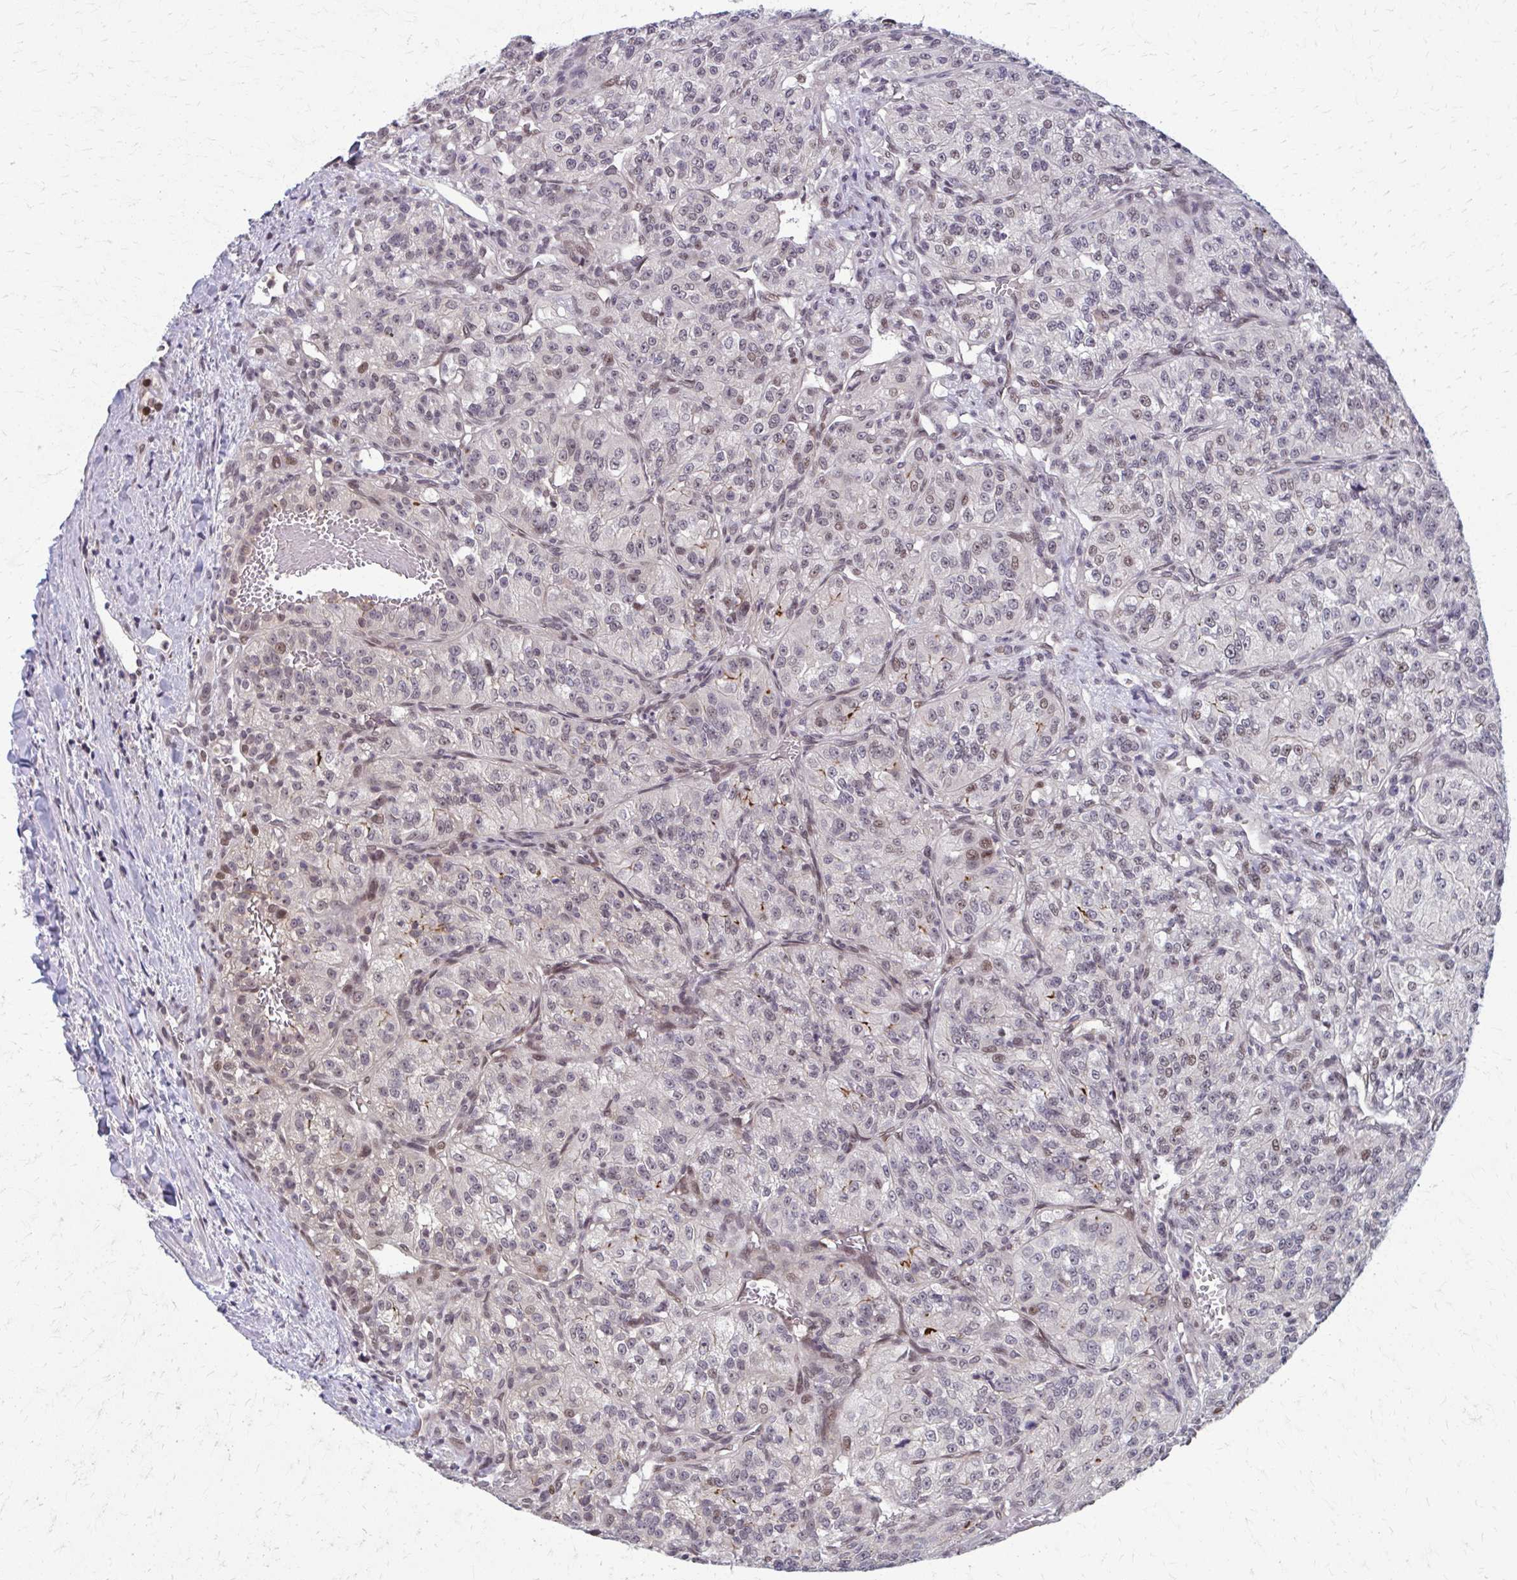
{"staining": {"intensity": "weak", "quantity": "25%-75%", "location": "nuclear"}, "tissue": "renal cancer", "cell_type": "Tumor cells", "image_type": "cancer", "snomed": [{"axis": "morphology", "description": "Adenocarcinoma, NOS"}, {"axis": "topography", "description": "Kidney"}], "caption": "A high-resolution photomicrograph shows immunohistochemistry staining of adenocarcinoma (renal), which displays weak nuclear expression in approximately 25%-75% of tumor cells.", "gene": "SETBP1", "patient": {"sex": "female", "age": 63}}